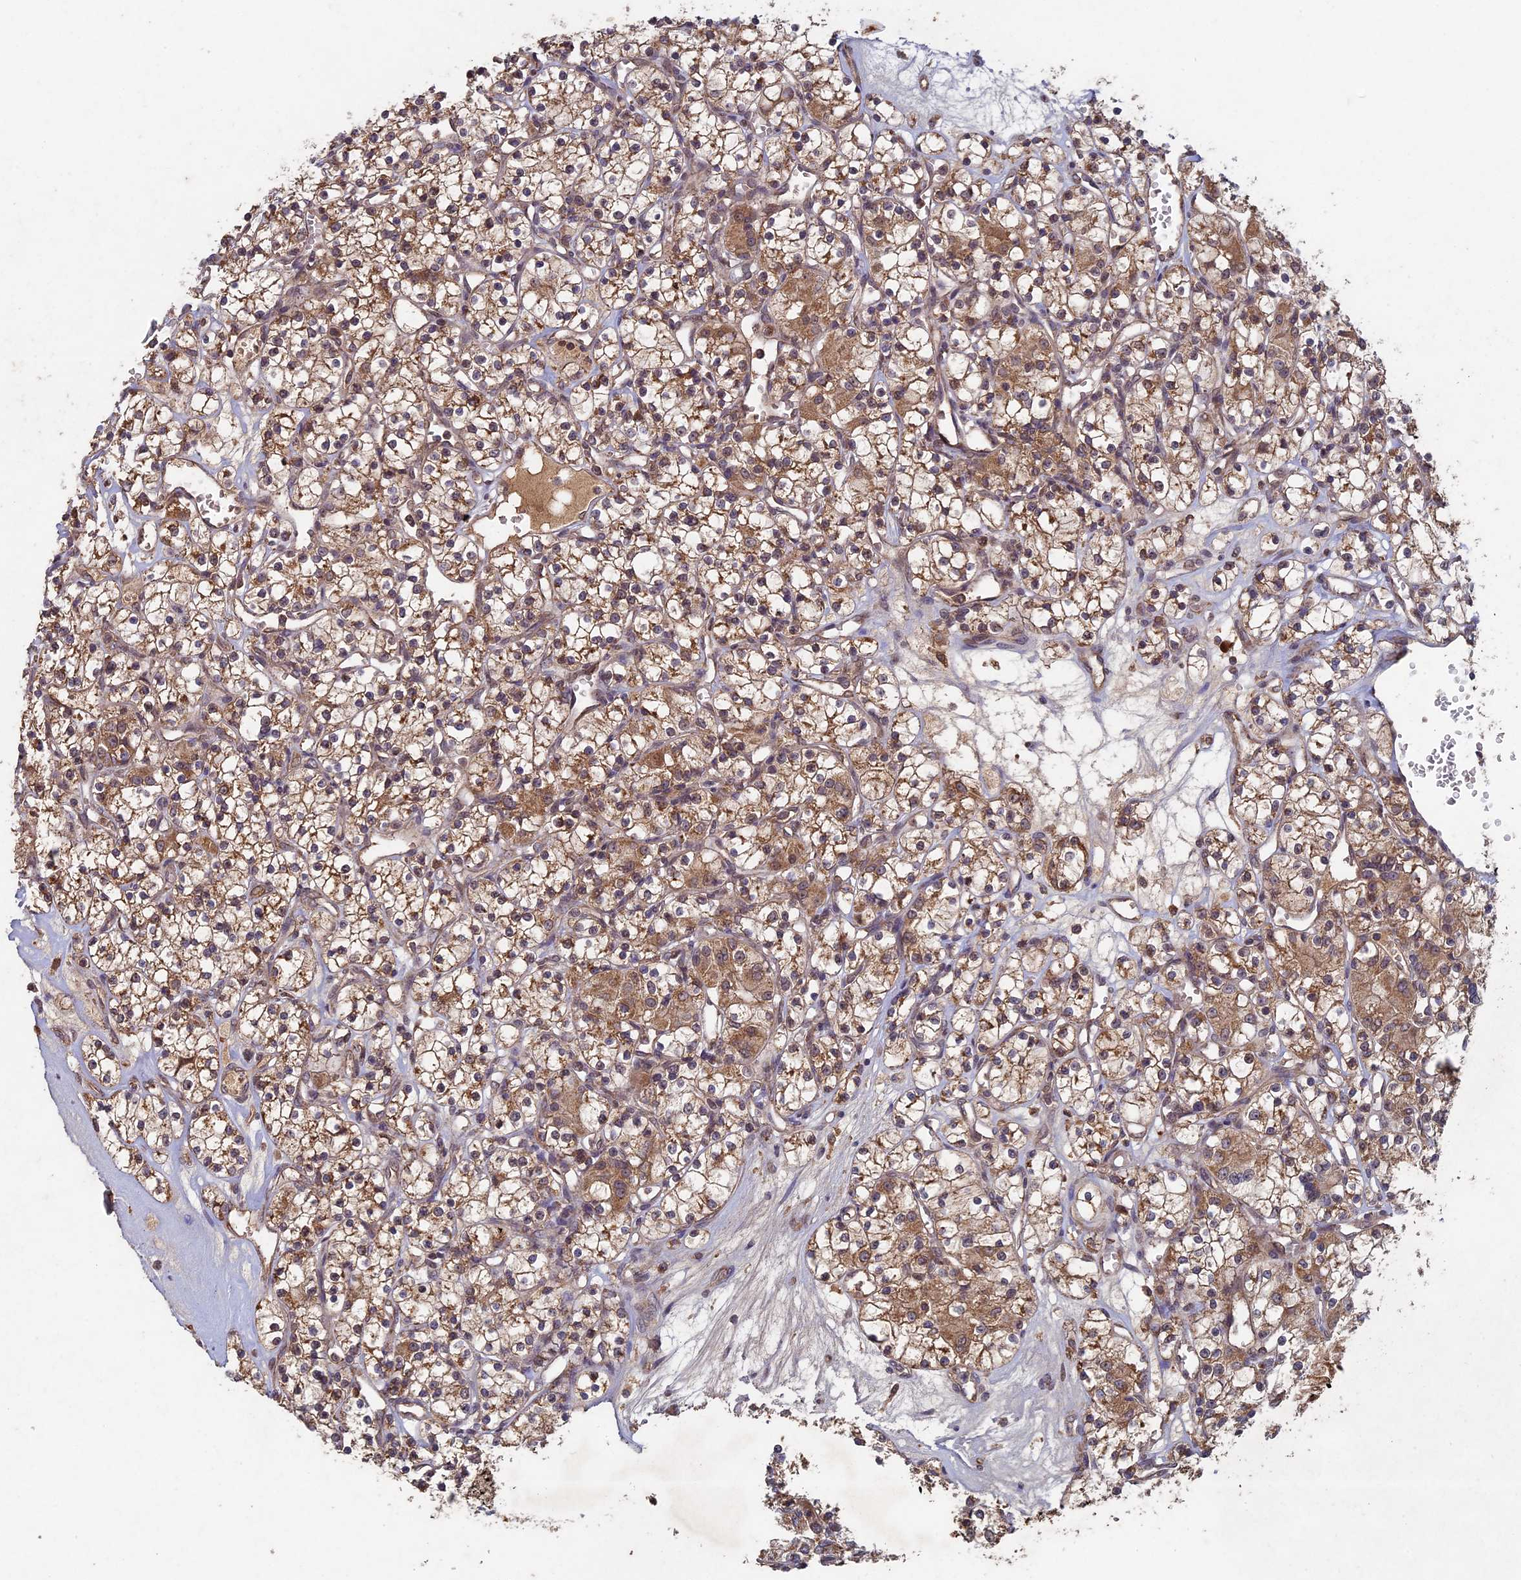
{"staining": {"intensity": "moderate", "quantity": "25%-75%", "location": "cytoplasmic/membranous"}, "tissue": "renal cancer", "cell_type": "Tumor cells", "image_type": "cancer", "snomed": [{"axis": "morphology", "description": "Adenocarcinoma, NOS"}, {"axis": "topography", "description": "Kidney"}], "caption": "Human adenocarcinoma (renal) stained for a protein (brown) displays moderate cytoplasmic/membranous positive positivity in approximately 25%-75% of tumor cells.", "gene": "RCCD1", "patient": {"sex": "female", "age": 59}}